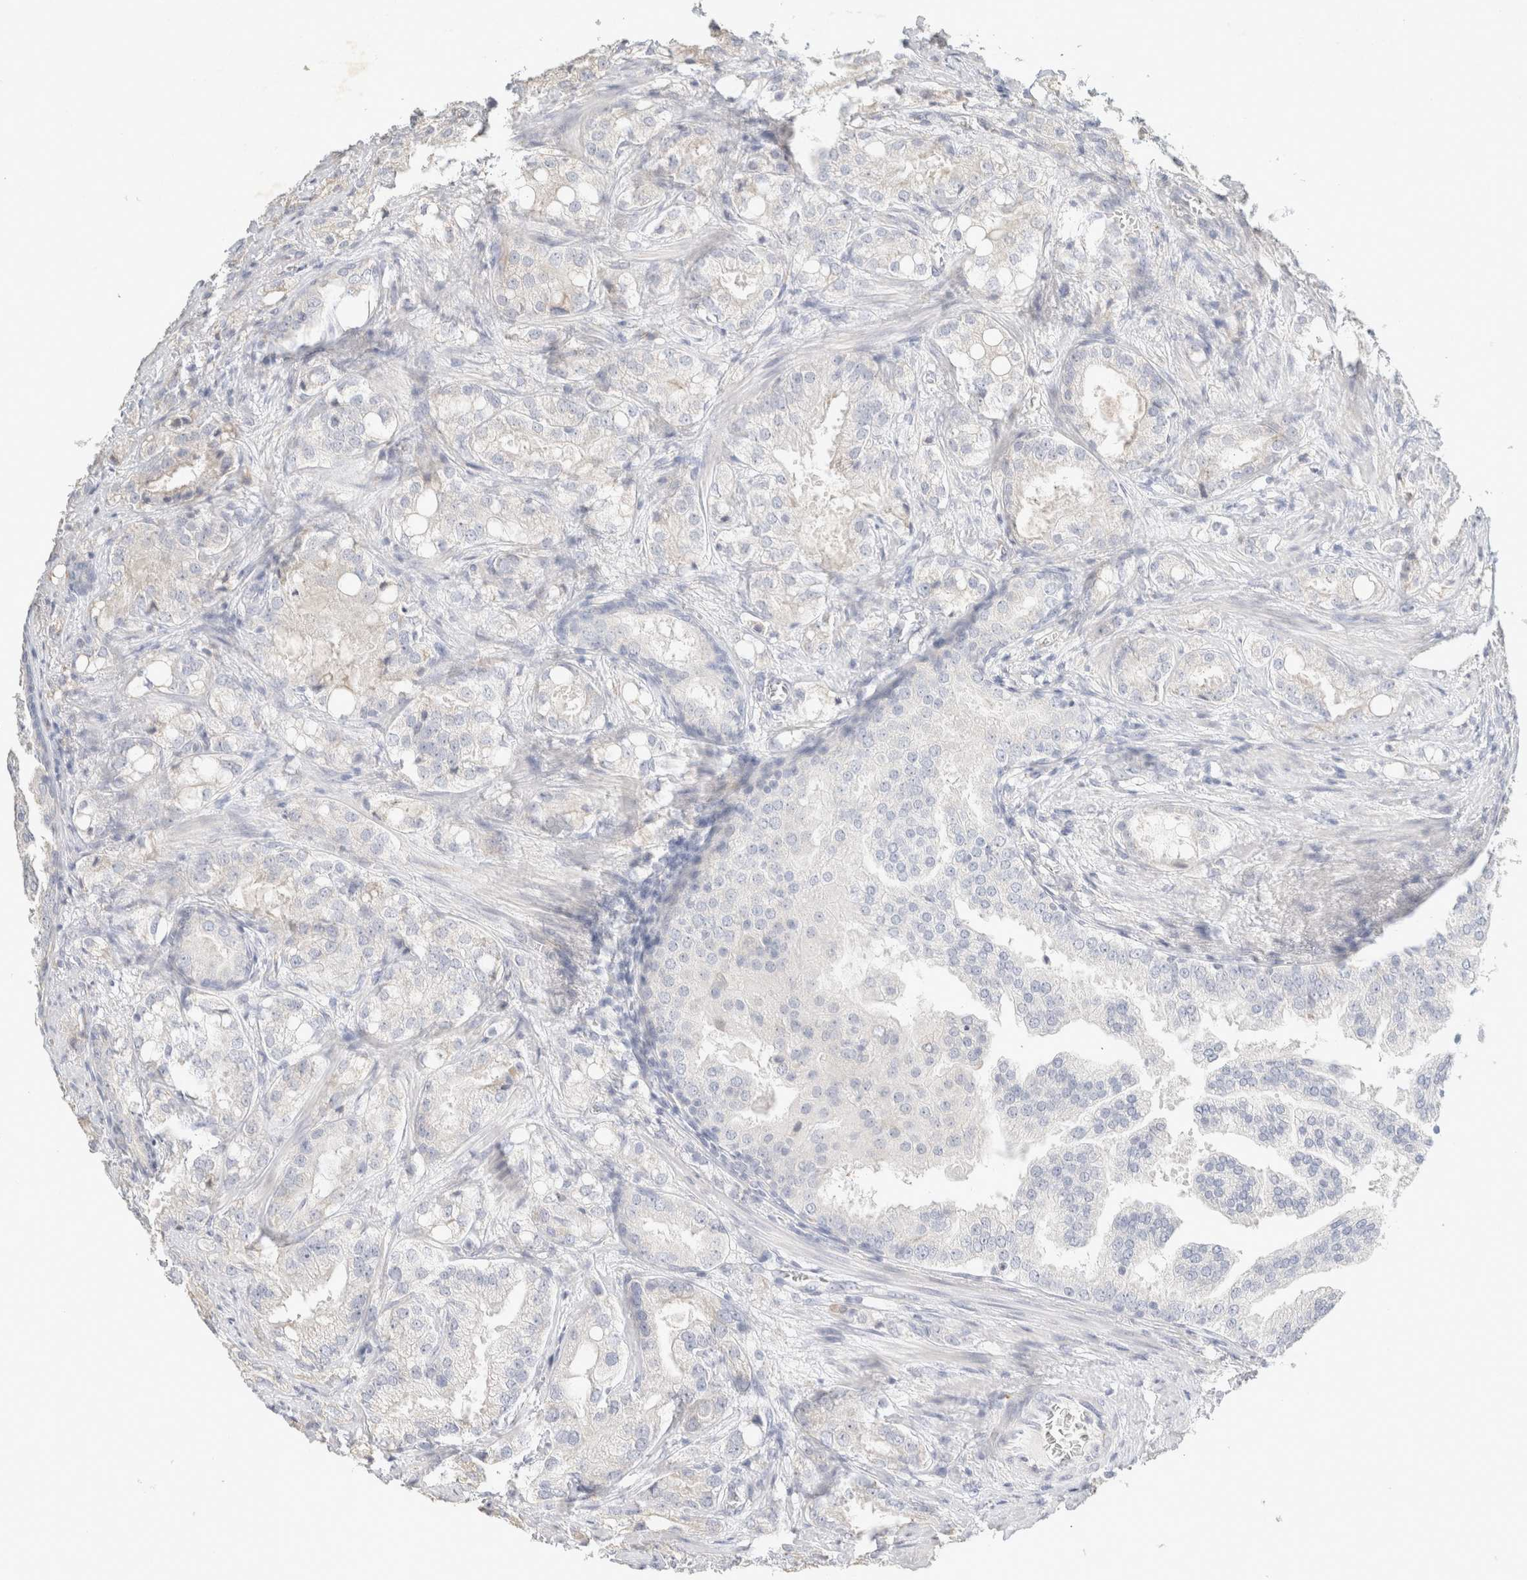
{"staining": {"intensity": "negative", "quantity": "none", "location": "none"}, "tissue": "prostate cancer", "cell_type": "Tumor cells", "image_type": "cancer", "snomed": [{"axis": "morphology", "description": "Adenocarcinoma, High grade"}, {"axis": "topography", "description": "Prostate"}], "caption": "Protein analysis of prostate cancer demonstrates no significant staining in tumor cells.", "gene": "NEFM", "patient": {"sex": "male", "age": 64}}